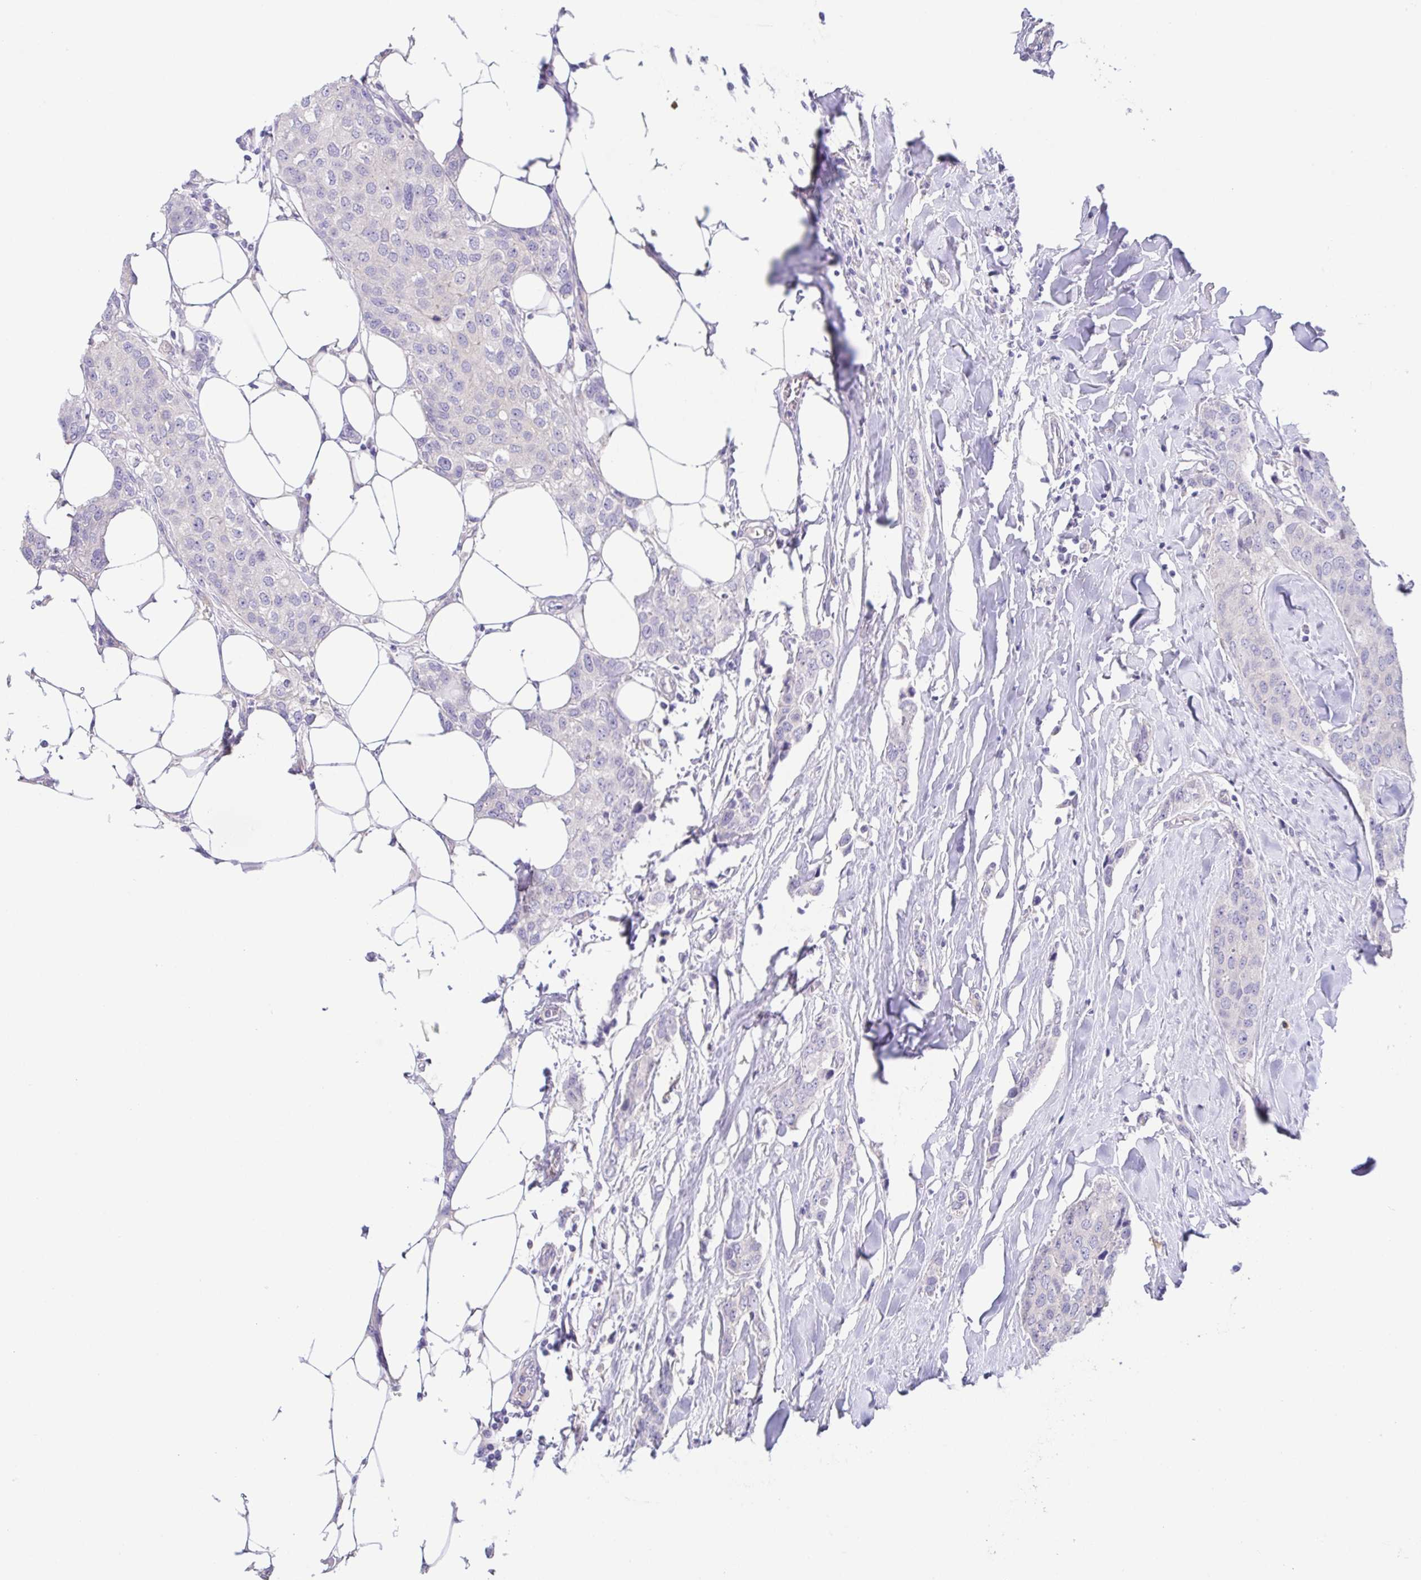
{"staining": {"intensity": "negative", "quantity": "none", "location": "none"}, "tissue": "breast cancer", "cell_type": "Tumor cells", "image_type": "cancer", "snomed": [{"axis": "morphology", "description": "Duct carcinoma"}, {"axis": "topography", "description": "Breast"}], "caption": "Tumor cells show no significant protein staining in breast infiltrating ductal carcinoma.", "gene": "KRTDAP", "patient": {"sex": "female", "age": 80}}